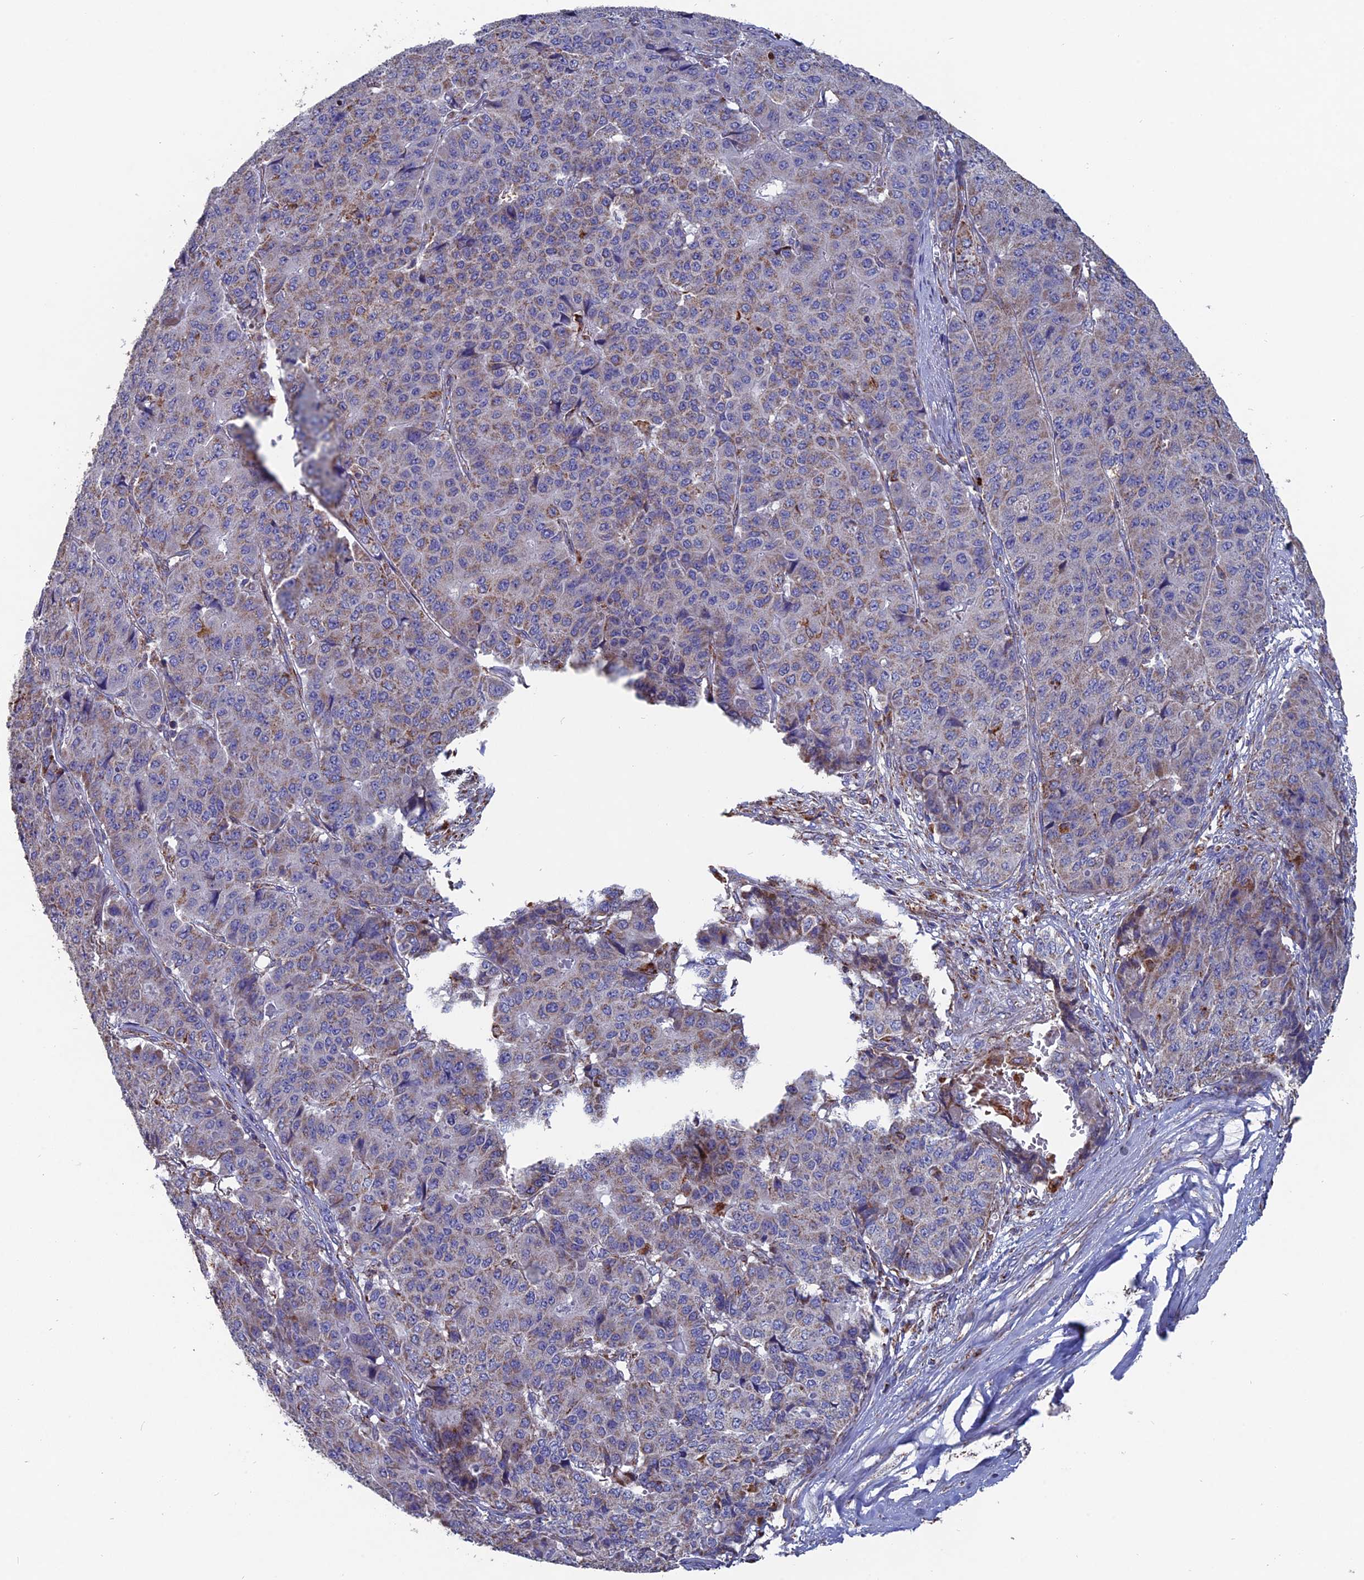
{"staining": {"intensity": "moderate", "quantity": "<25%", "location": "cytoplasmic/membranous"}, "tissue": "pancreatic cancer", "cell_type": "Tumor cells", "image_type": "cancer", "snomed": [{"axis": "morphology", "description": "Adenocarcinoma, NOS"}, {"axis": "topography", "description": "Pancreas"}], "caption": "There is low levels of moderate cytoplasmic/membranous staining in tumor cells of pancreatic cancer, as demonstrated by immunohistochemical staining (brown color).", "gene": "TGFA", "patient": {"sex": "male", "age": 50}}